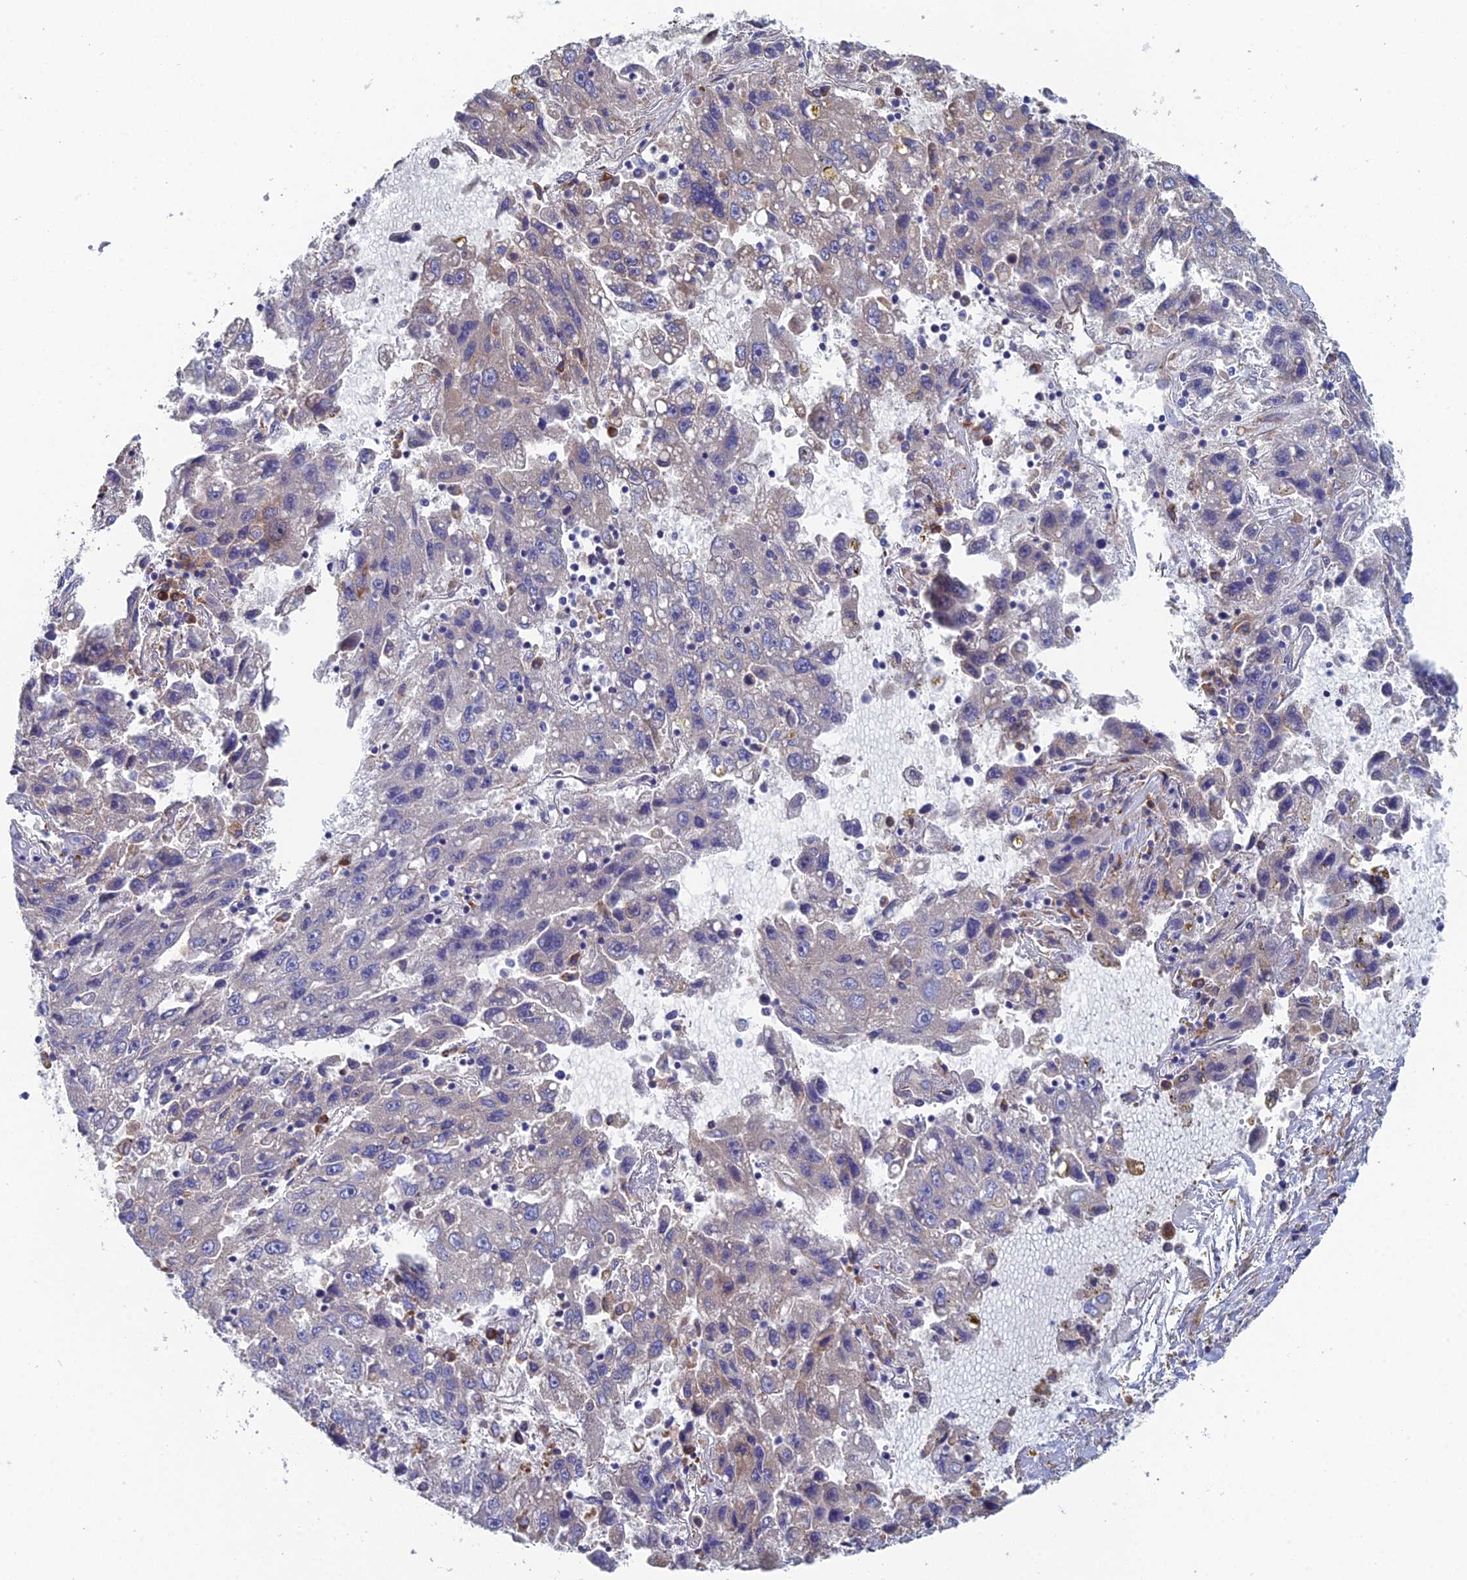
{"staining": {"intensity": "negative", "quantity": "none", "location": "none"}, "tissue": "liver cancer", "cell_type": "Tumor cells", "image_type": "cancer", "snomed": [{"axis": "morphology", "description": "Carcinoma, Hepatocellular, NOS"}, {"axis": "topography", "description": "Liver"}], "caption": "This is an immunohistochemistry photomicrograph of human hepatocellular carcinoma (liver). There is no staining in tumor cells.", "gene": "CLCN3", "patient": {"sex": "male", "age": 49}}